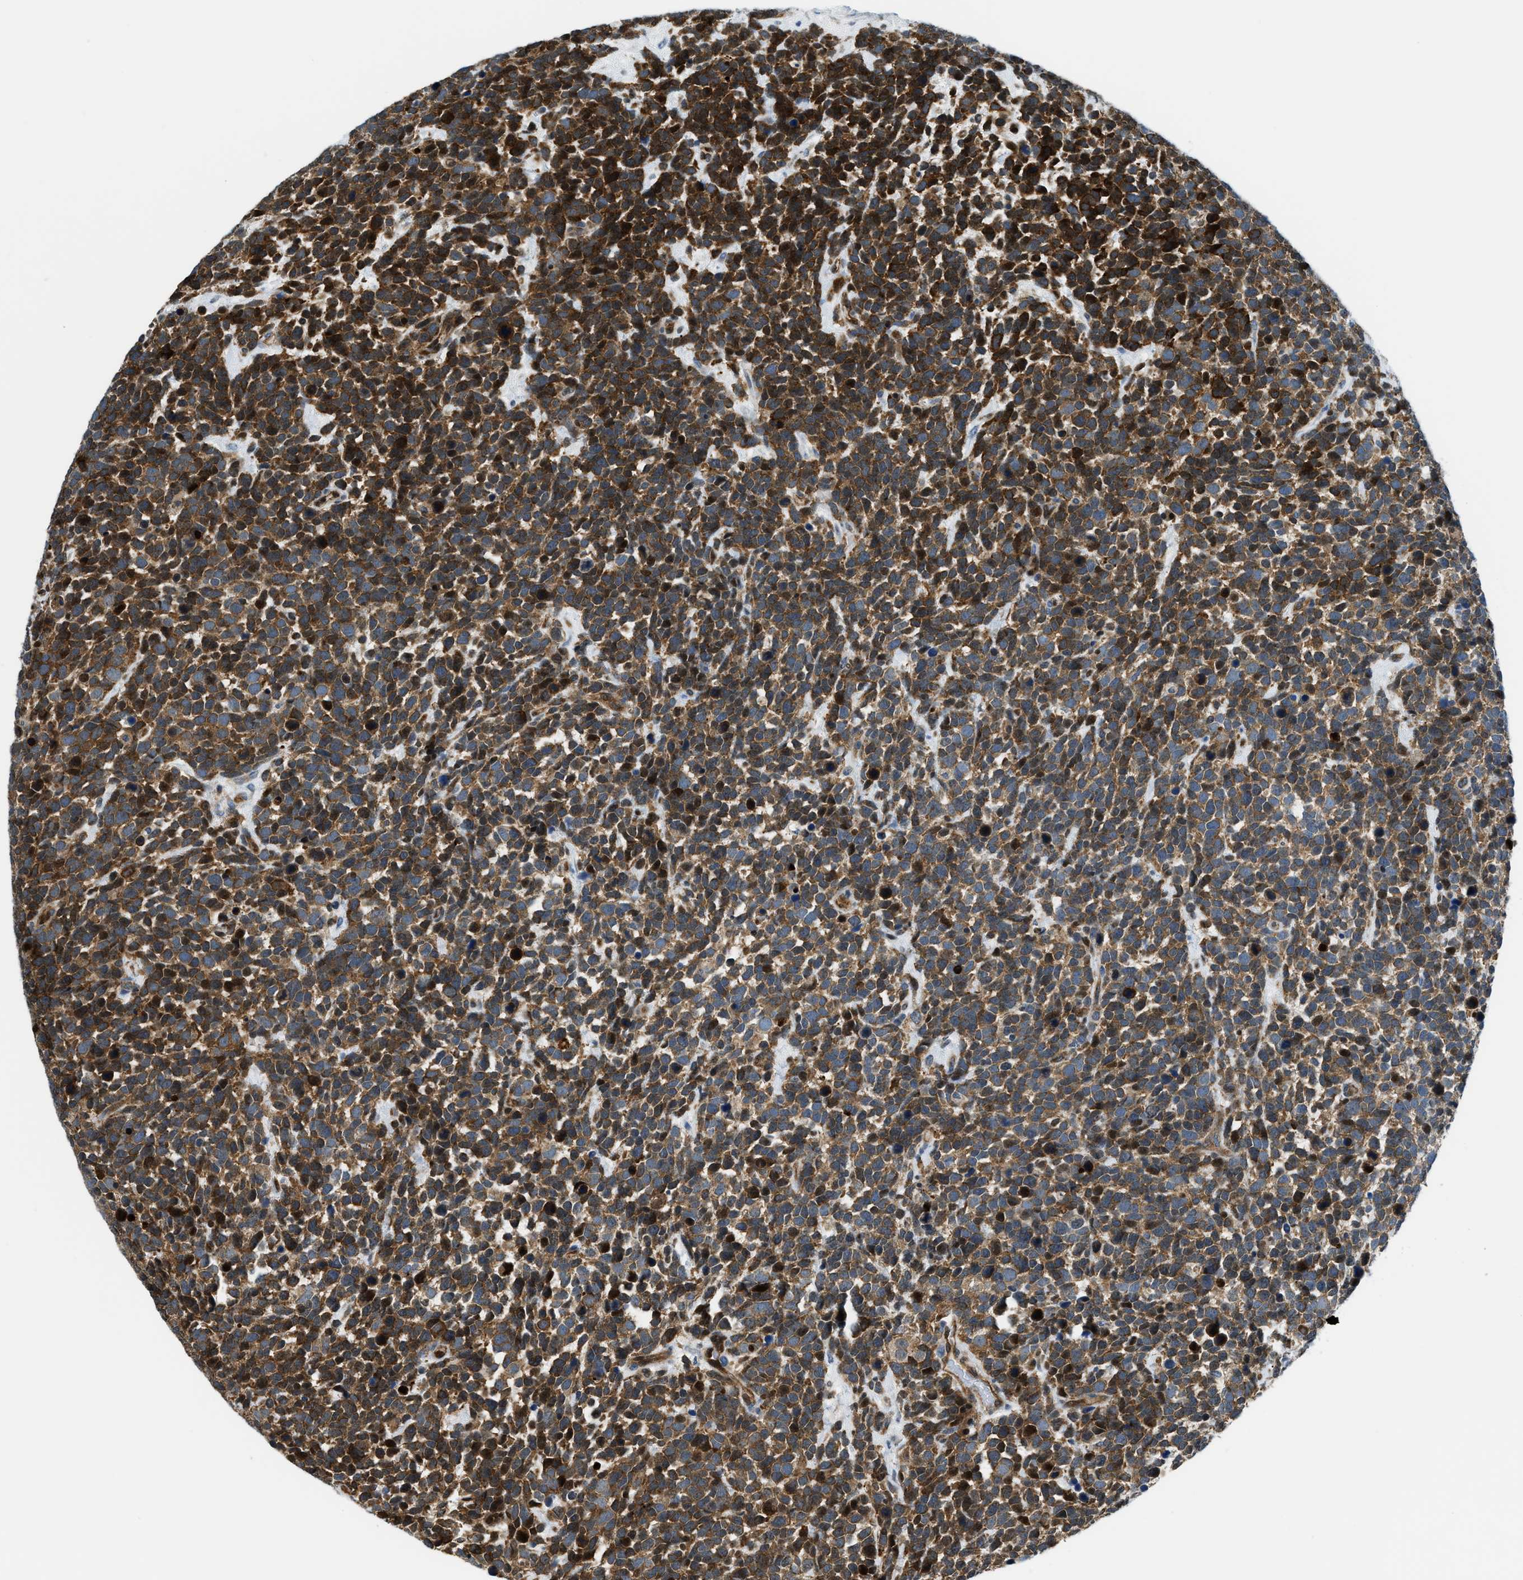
{"staining": {"intensity": "strong", "quantity": ">75%", "location": "cytoplasmic/membranous,nuclear"}, "tissue": "urothelial cancer", "cell_type": "Tumor cells", "image_type": "cancer", "snomed": [{"axis": "morphology", "description": "Urothelial carcinoma, High grade"}, {"axis": "topography", "description": "Urinary bladder"}], "caption": "Immunohistochemical staining of urothelial cancer displays high levels of strong cytoplasmic/membranous and nuclear protein positivity in about >75% of tumor cells.", "gene": "YWHAE", "patient": {"sex": "female", "age": 82}}